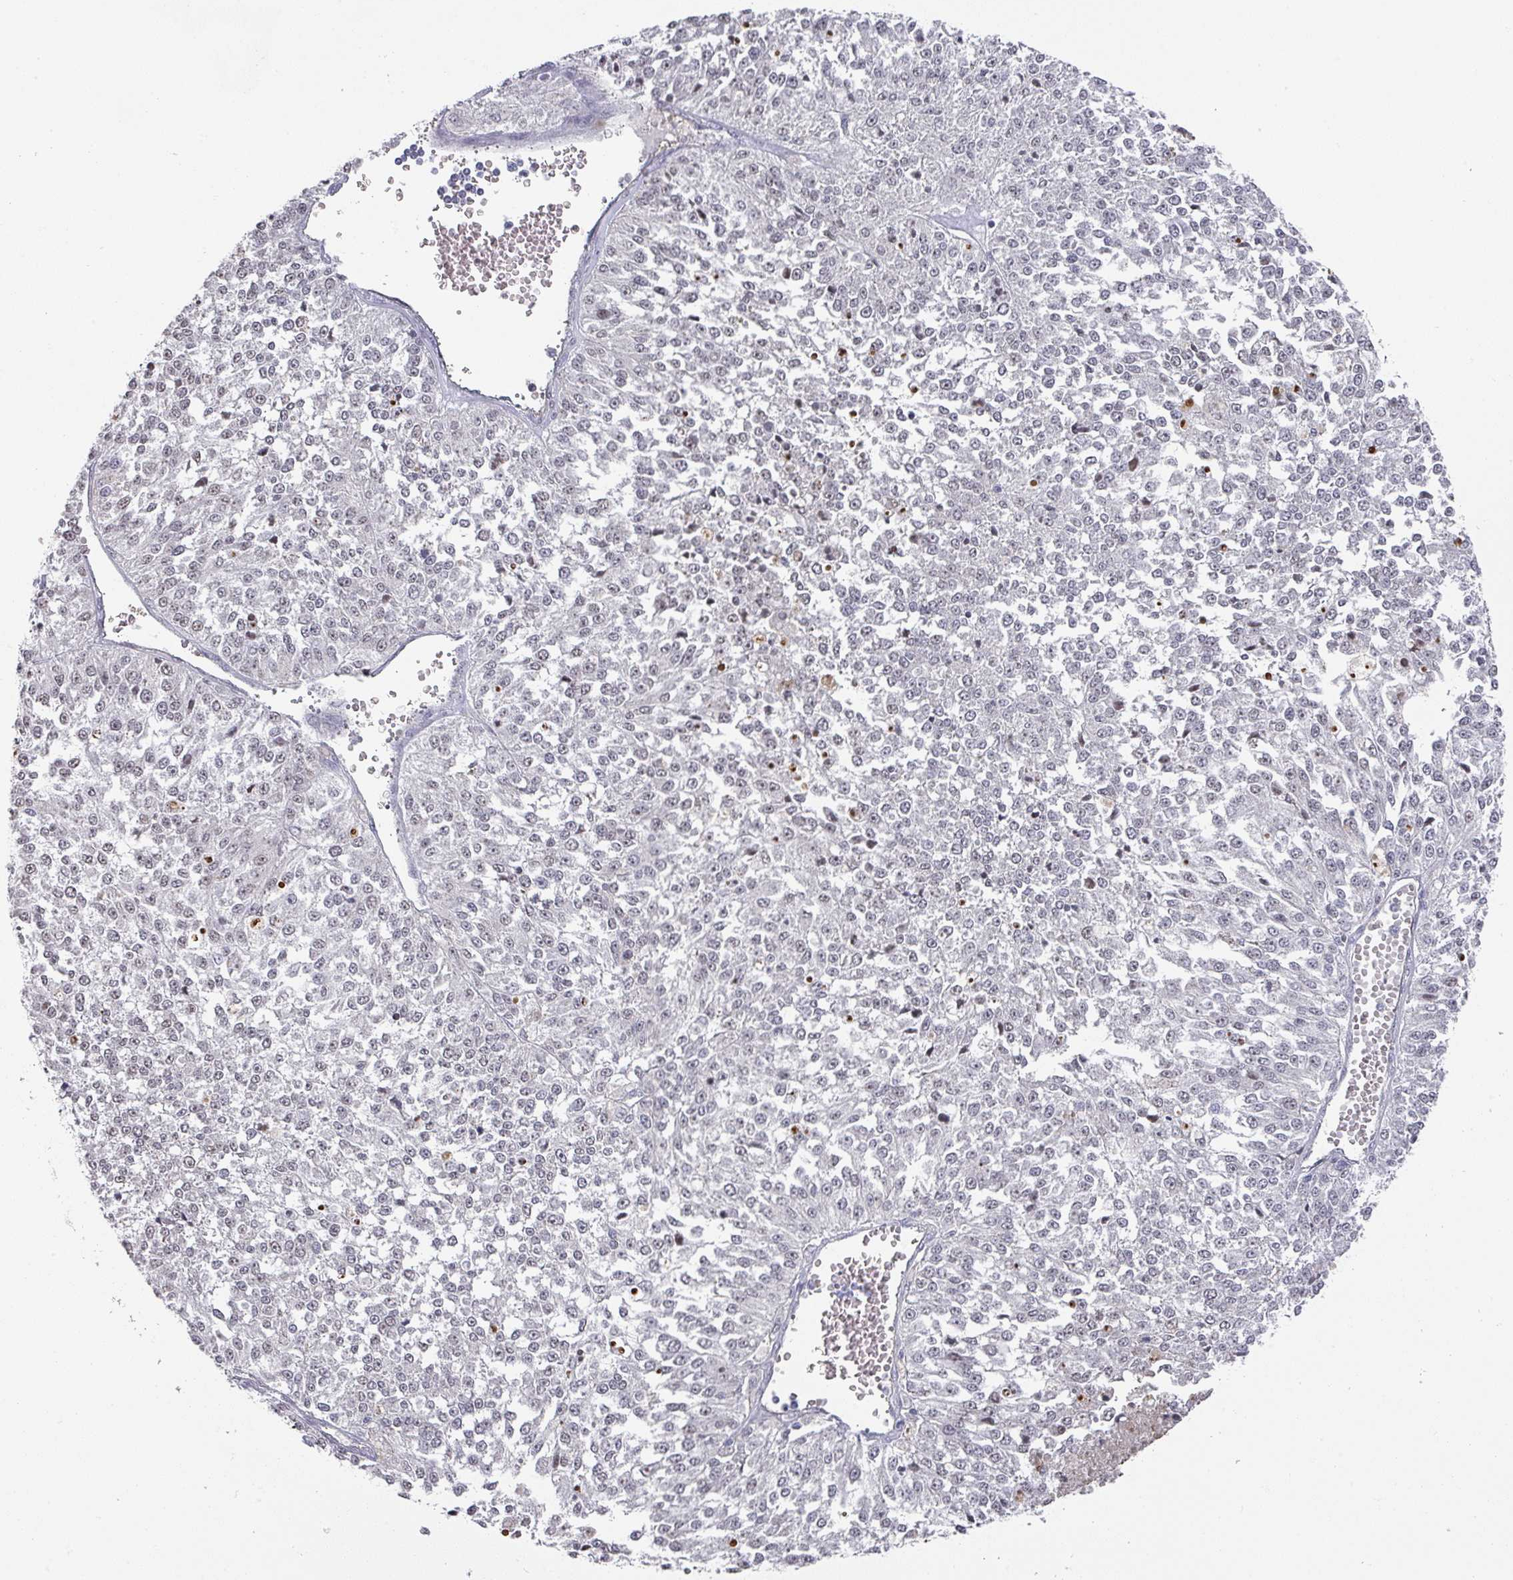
{"staining": {"intensity": "negative", "quantity": "none", "location": "none"}, "tissue": "melanoma", "cell_type": "Tumor cells", "image_type": "cancer", "snomed": [{"axis": "morphology", "description": "Malignant melanoma, NOS"}, {"axis": "topography", "description": "Skin"}], "caption": "This is a micrograph of IHC staining of melanoma, which shows no staining in tumor cells.", "gene": "ZNF654", "patient": {"sex": "female", "age": 64}}